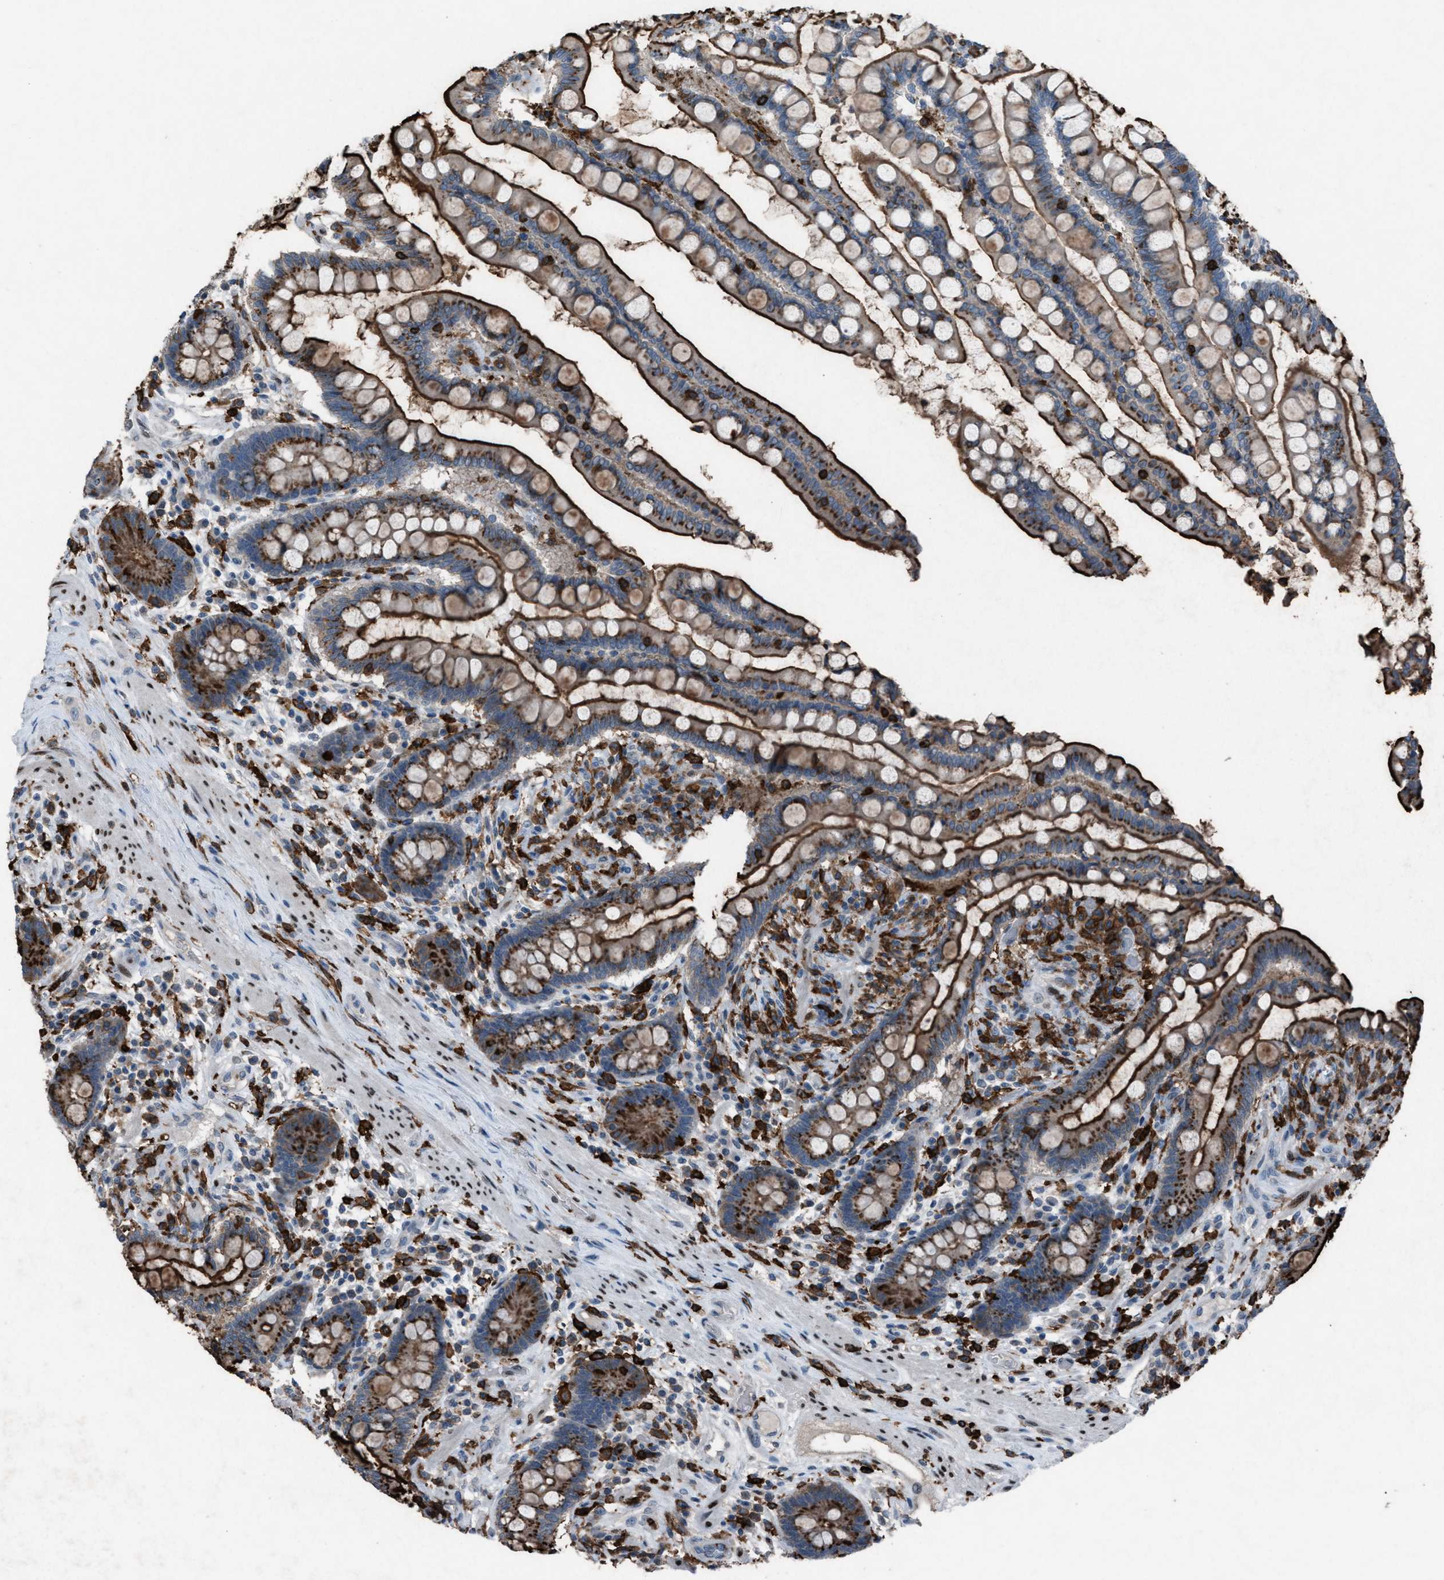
{"staining": {"intensity": "negative", "quantity": "none", "location": "none"}, "tissue": "colon", "cell_type": "Endothelial cells", "image_type": "normal", "snomed": [{"axis": "morphology", "description": "Normal tissue, NOS"}, {"axis": "topography", "description": "Colon"}], "caption": "A high-resolution micrograph shows immunohistochemistry (IHC) staining of benign colon, which reveals no significant expression in endothelial cells.", "gene": "FCER1G", "patient": {"sex": "male", "age": 73}}